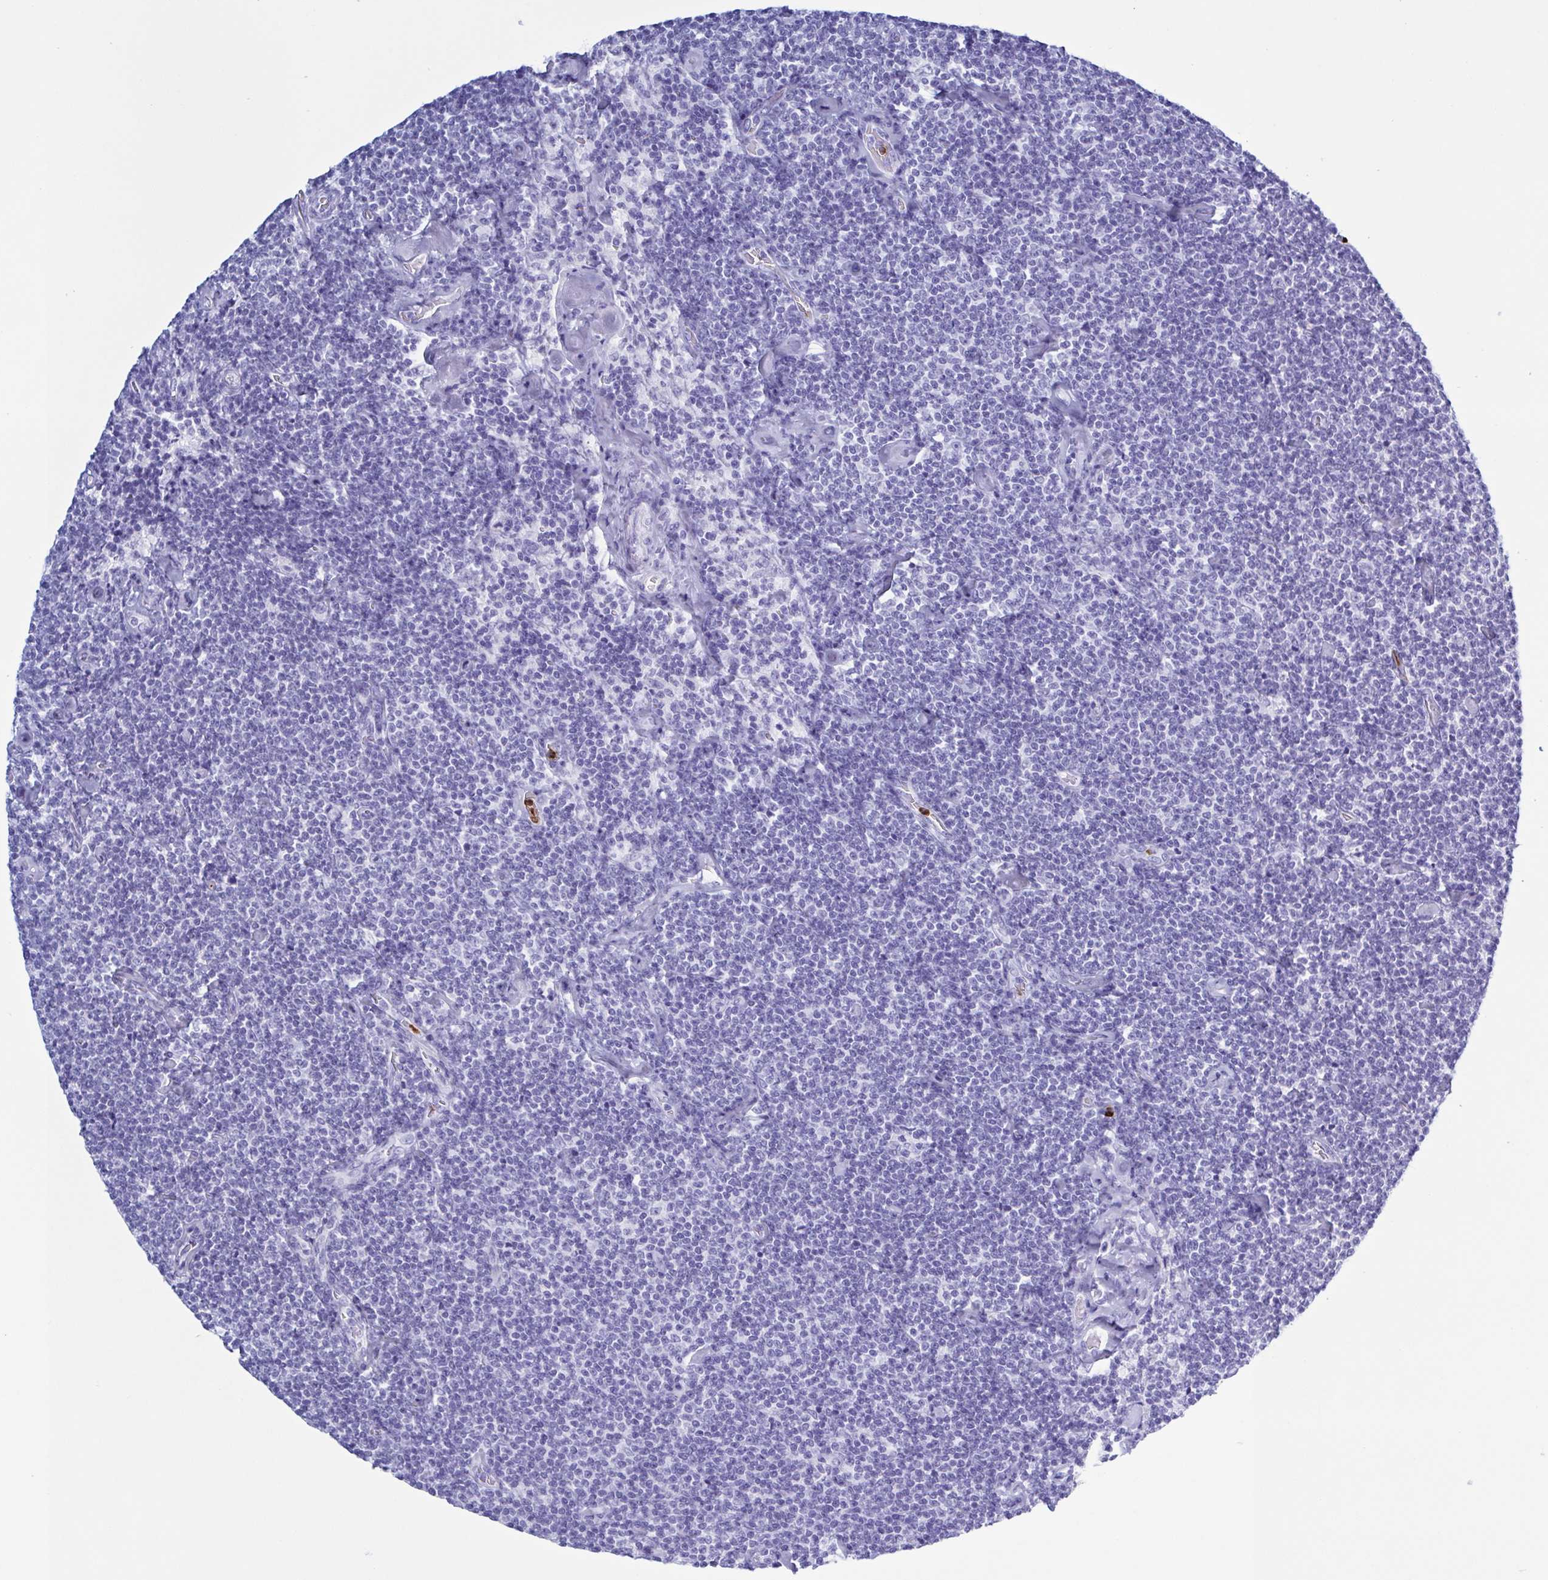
{"staining": {"intensity": "negative", "quantity": "none", "location": "none"}, "tissue": "lymphoma", "cell_type": "Tumor cells", "image_type": "cancer", "snomed": [{"axis": "morphology", "description": "Malignant lymphoma, non-Hodgkin's type, Low grade"}, {"axis": "topography", "description": "Lymph node"}], "caption": "The immunohistochemistry image has no significant expression in tumor cells of low-grade malignant lymphoma, non-Hodgkin's type tissue.", "gene": "LTF", "patient": {"sex": "male", "age": 81}}